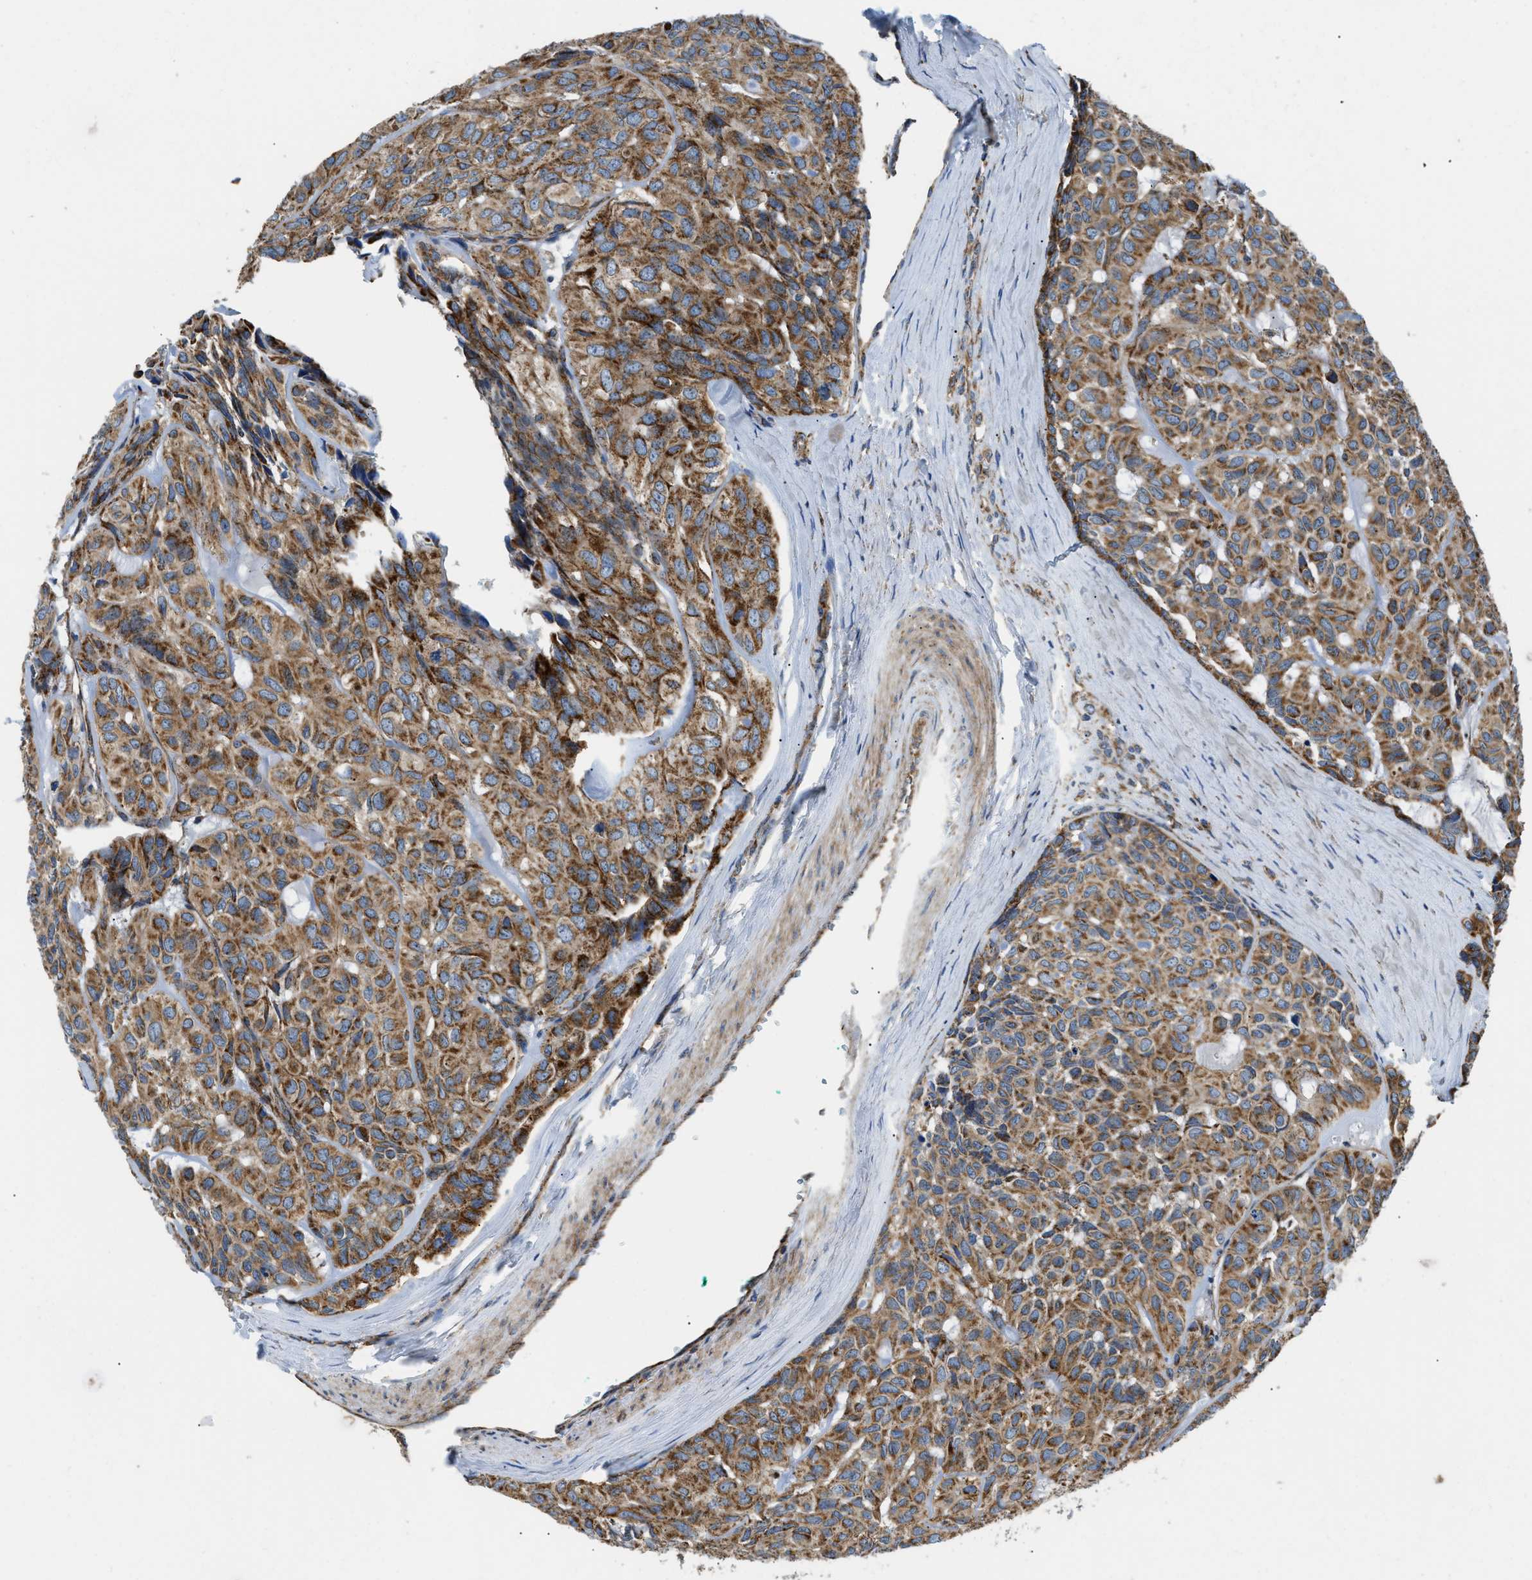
{"staining": {"intensity": "moderate", "quantity": ">75%", "location": "cytoplasmic/membranous"}, "tissue": "head and neck cancer", "cell_type": "Tumor cells", "image_type": "cancer", "snomed": [{"axis": "morphology", "description": "Adenocarcinoma, NOS"}, {"axis": "topography", "description": "Salivary gland, NOS"}, {"axis": "topography", "description": "Head-Neck"}], "caption": "Tumor cells demonstrate moderate cytoplasmic/membranous staining in approximately >75% of cells in adenocarcinoma (head and neck).", "gene": "STK33", "patient": {"sex": "female", "age": 76}}